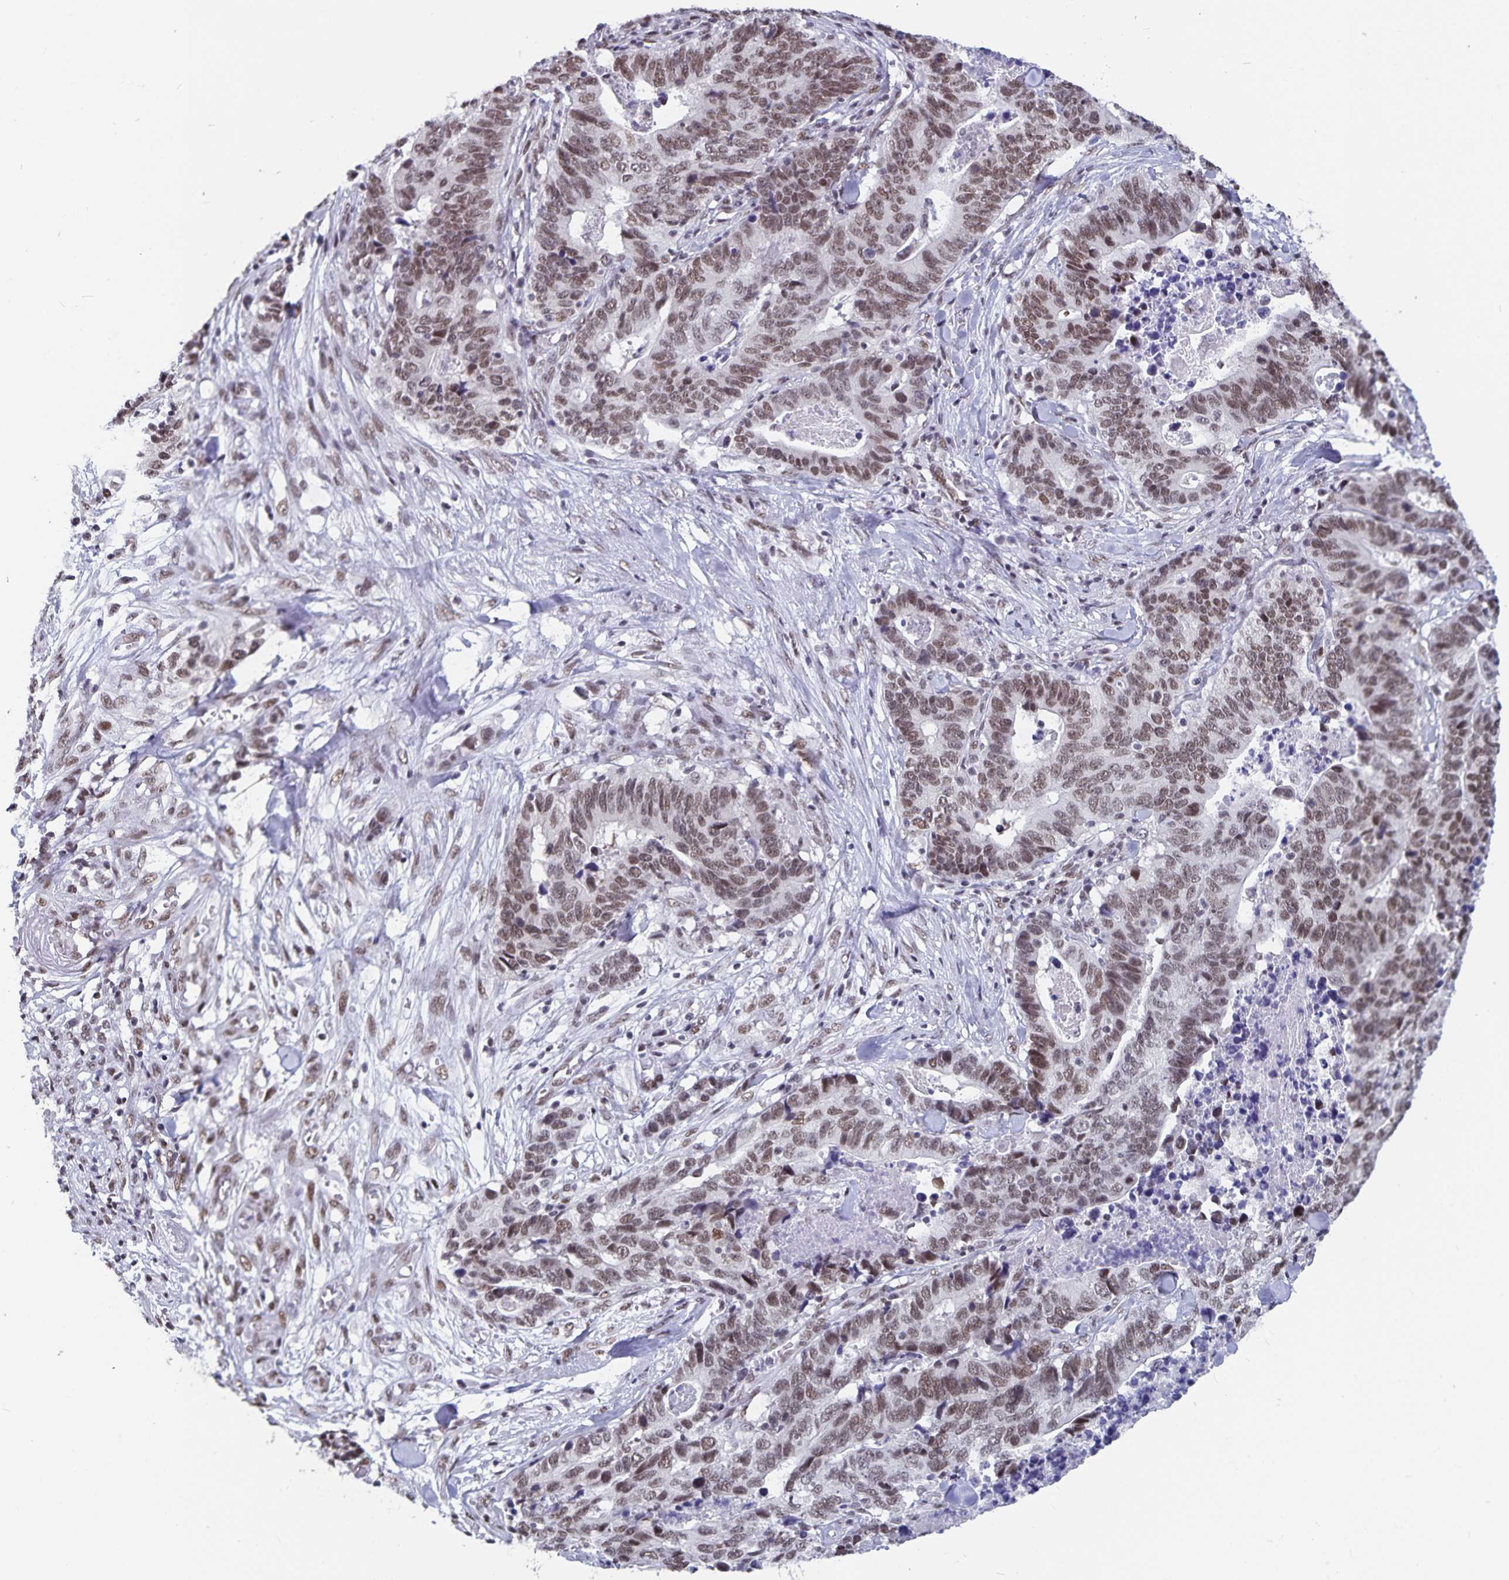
{"staining": {"intensity": "moderate", "quantity": ">75%", "location": "nuclear"}, "tissue": "stomach cancer", "cell_type": "Tumor cells", "image_type": "cancer", "snomed": [{"axis": "morphology", "description": "Adenocarcinoma, NOS"}, {"axis": "topography", "description": "Stomach, upper"}], "caption": "A brown stain shows moderate nuclear positivity of a protein in stomach cancer tumor cells.", "gene": "PBX2", "patient": {"sex": "female", "age": 67}}